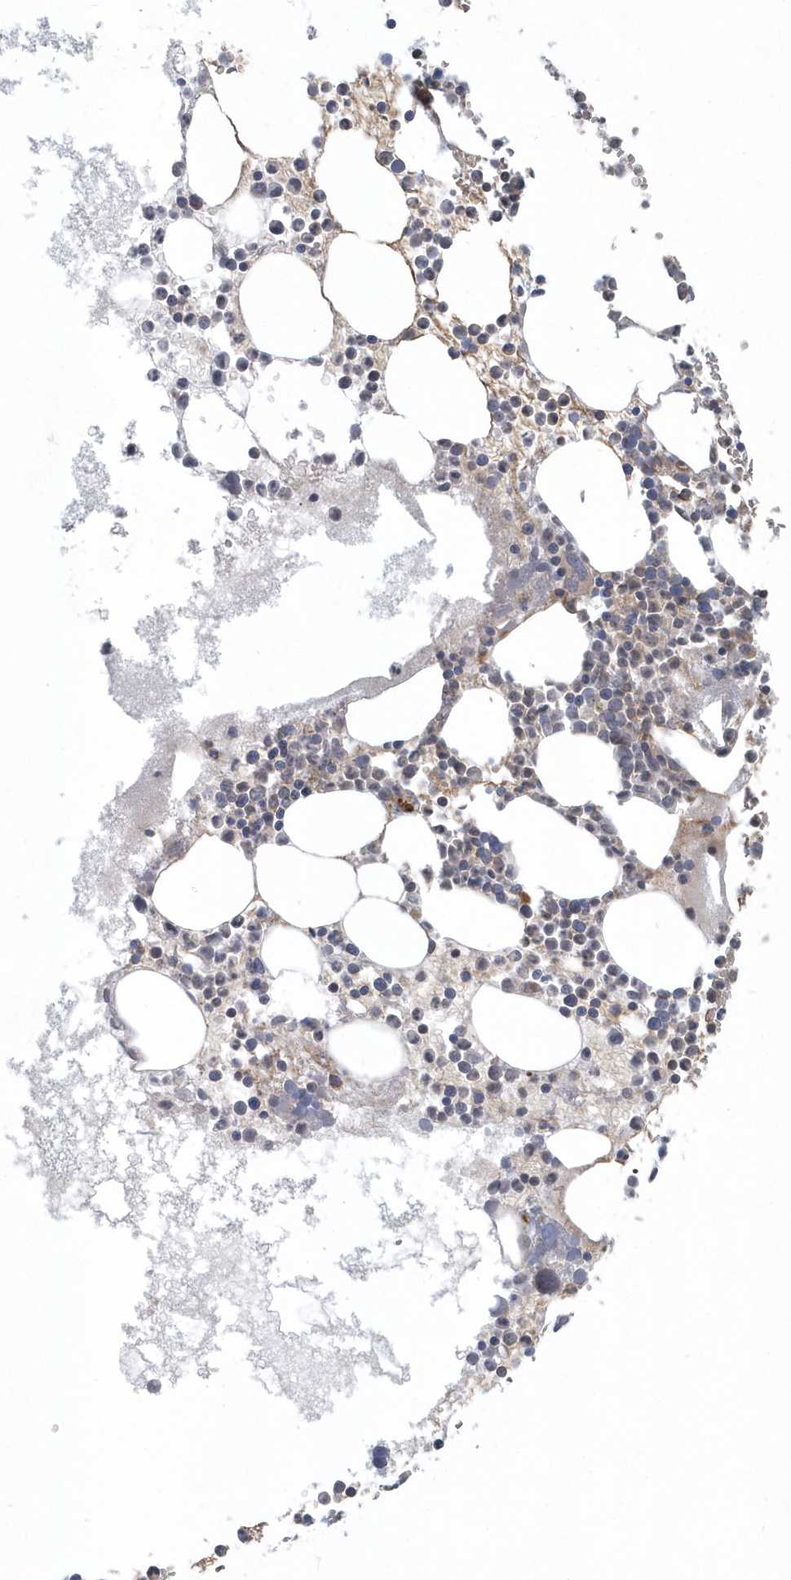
{"staining": {"intensity": "moderate", "quantity": "25%-75%", "location": "cytoplasmic/membranous"}, "tissue": "bone marrow", "cell_type": "Hematopoietic cells", "image_type": "normal", "snomed": [{"axis": "morphology", "description": "Normal tissue, NOS"}, {"axis": "topography", "description": "Bone marrow"}], "caption": "A high-resolution micrograph shows immunohistochemistry (IHC) staining of unremarkable bone marrow, which shows moderate cytoplasmic/membranous staining in about 25%-75% of hematopoietic cells.", "gene": "PPP1R7", "patient": {"sex": "female", "age": 78}}